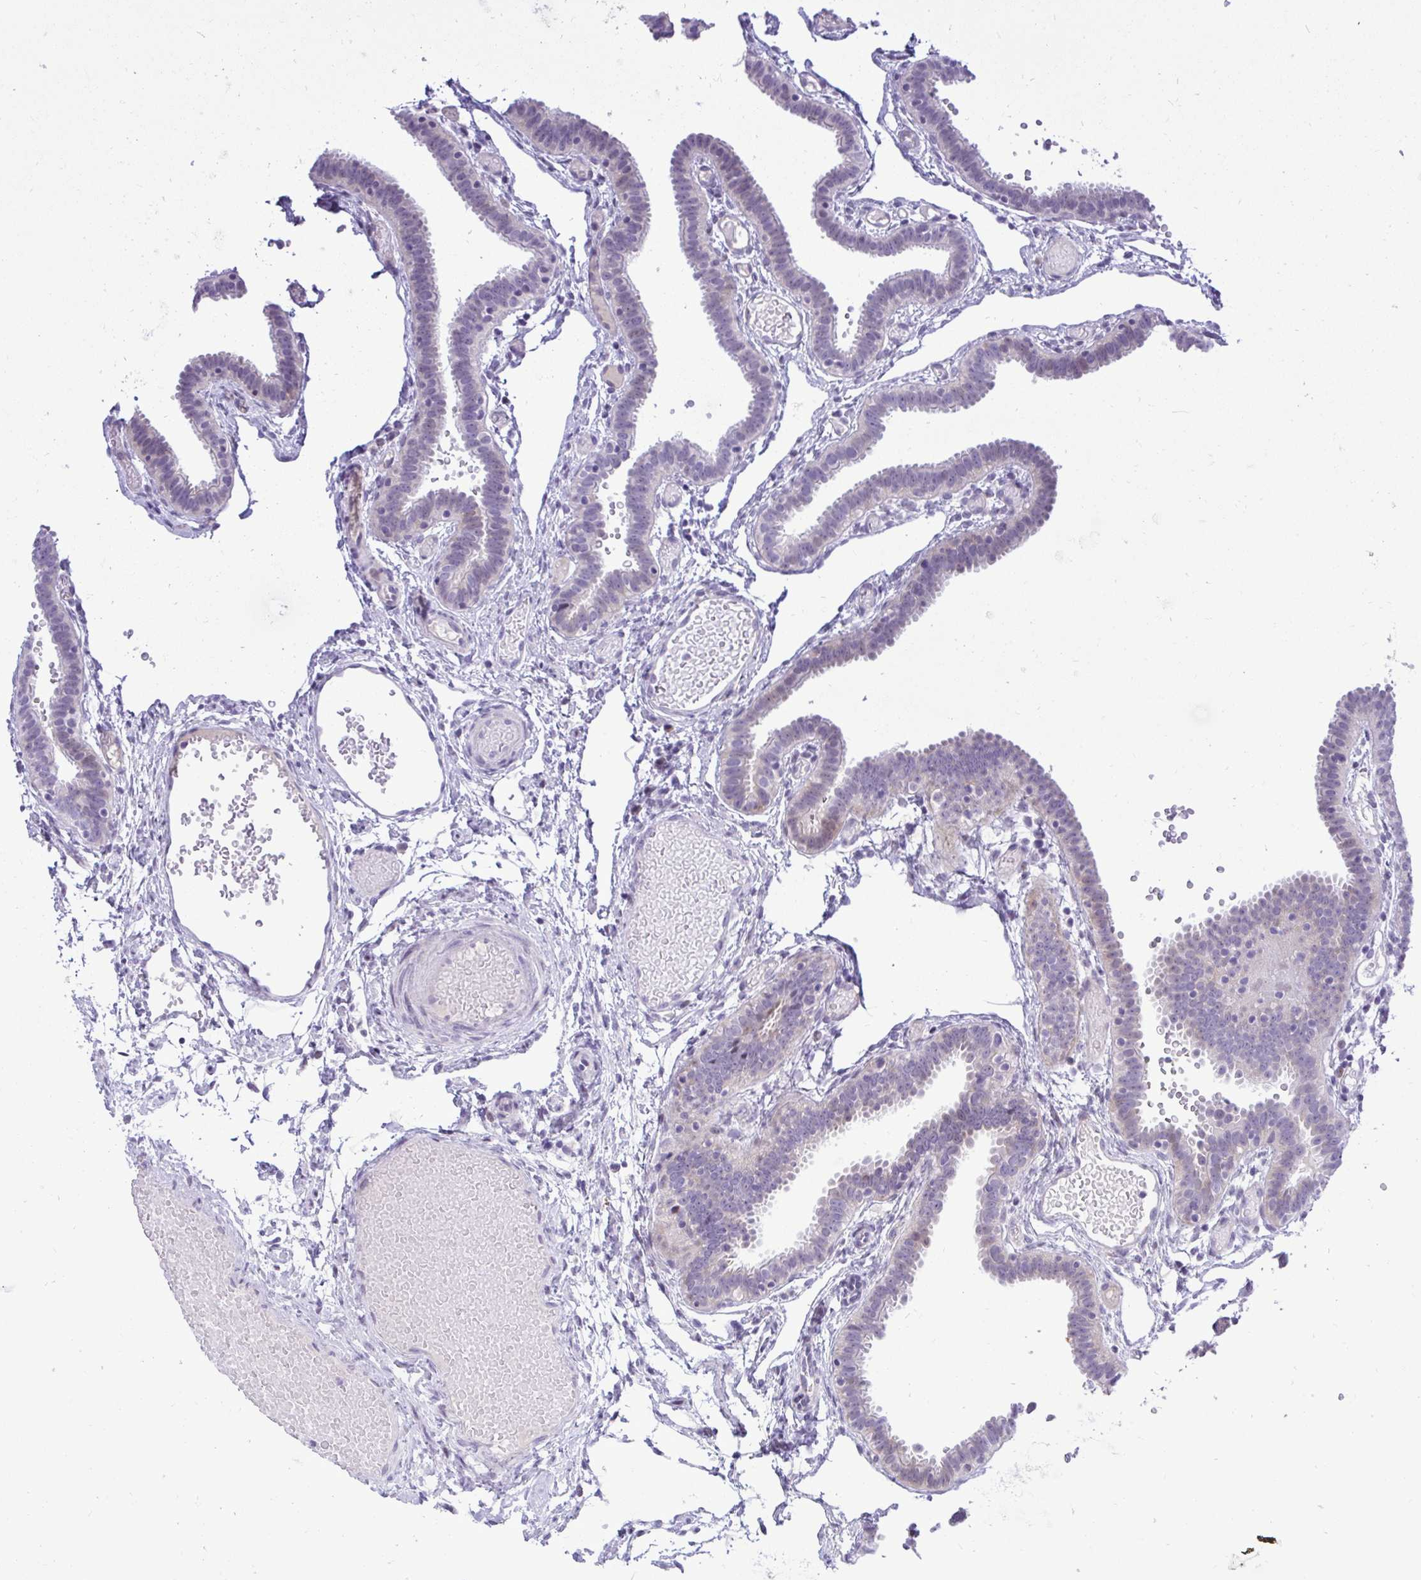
{"staining": {"intensity": "negative", "quantity": "none", "location": "none"}, "tissue": "fallopian tube", "cell_type": "Glandular cells", "image_type": "normal", "snomed": [{"axis": "morphology", "description": "Normal tissue, NOS"}, {"axis": "topography", "description": "Fallopian tube"}], "caption": "This is an immunohistochemistry photomicrograph of normal fallopian tube. There is no staining in glandular cells.", "gene": "EPOP", "patient": {"sex": "female", "age": 37}}